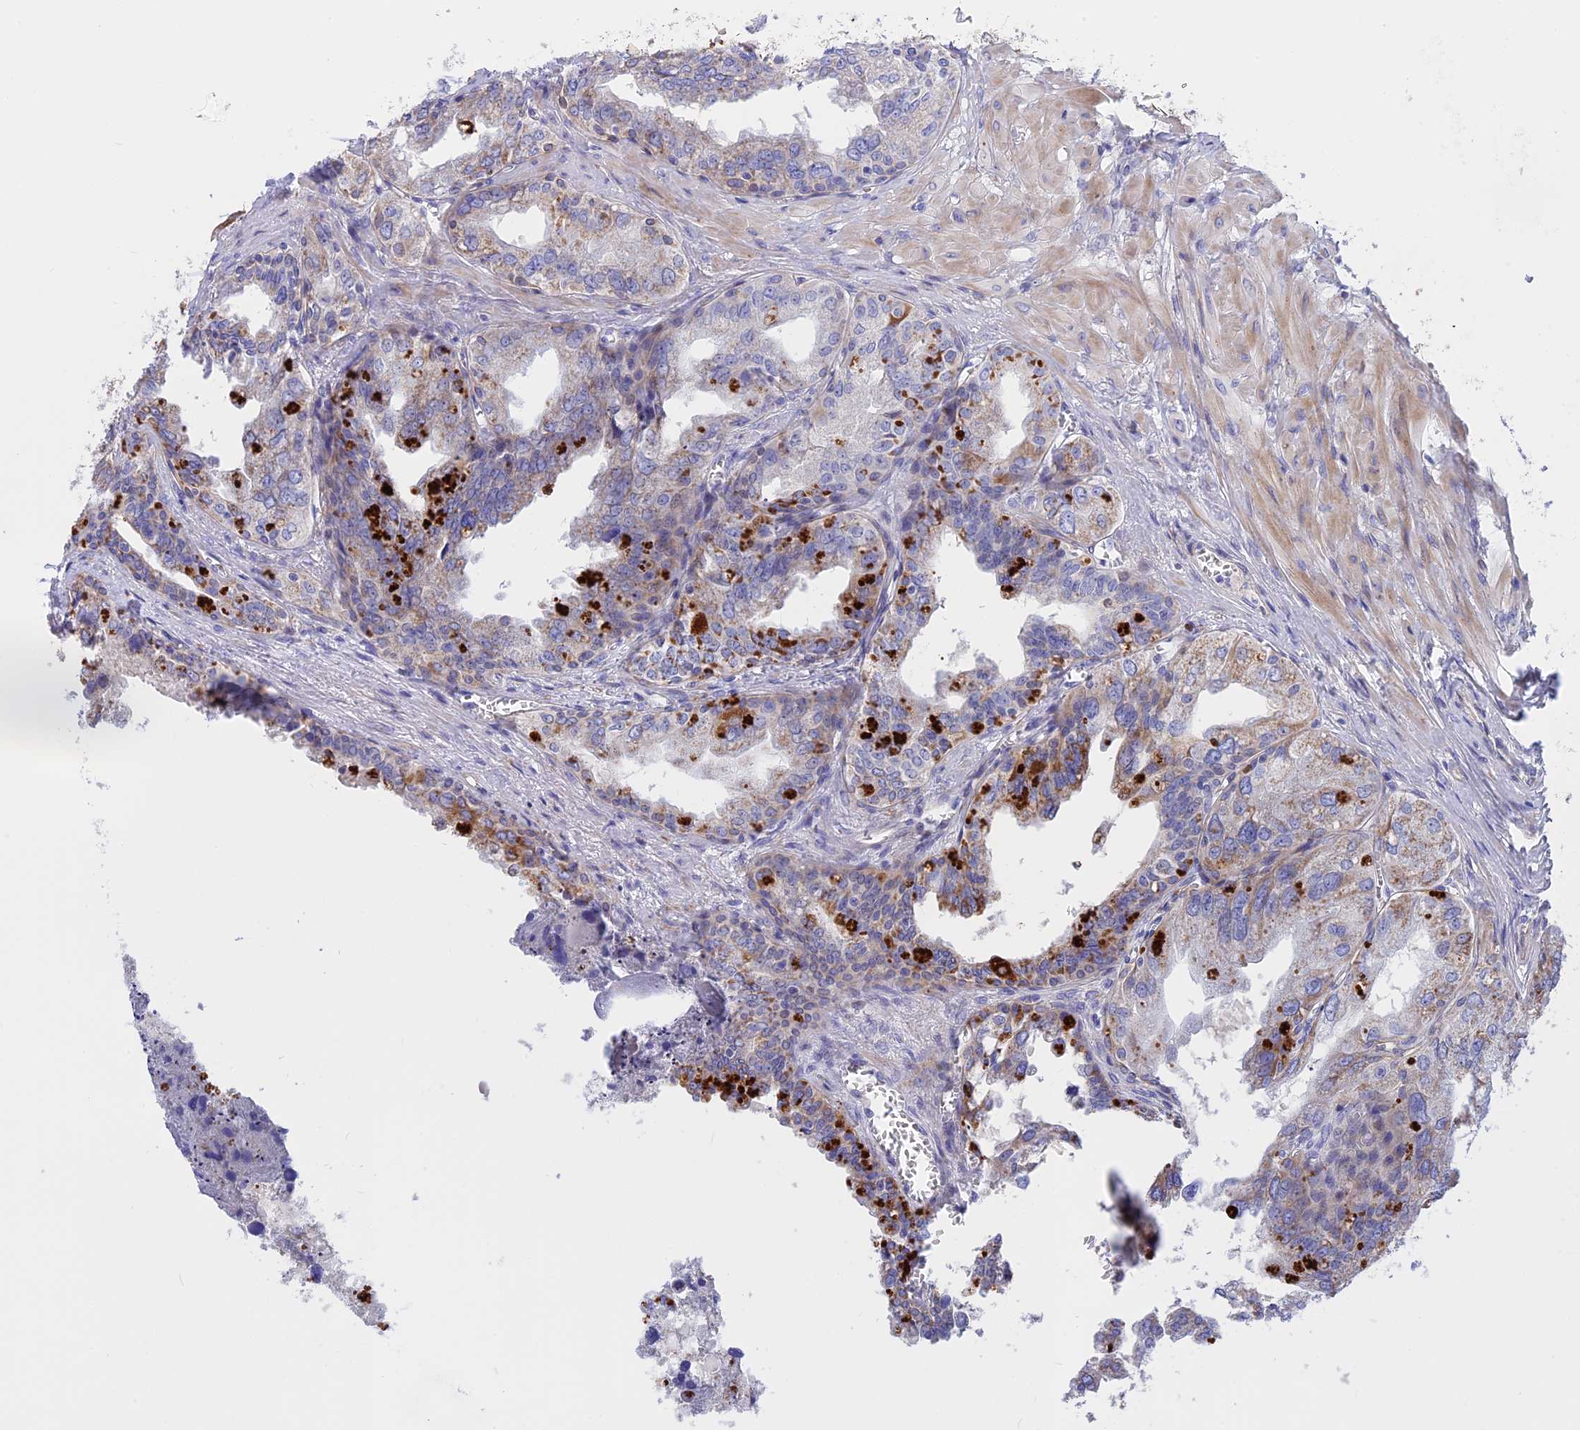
{"staining": {"intensity": "weak", "quantity": "25%-75%", "location": "cytoplasmic/membranous"}, "tissue": "seminal vesicle", "cell_type": "Glandular cells", "image_type": "normal", "snomed": [{"axis": "morphology", "description": "Normal tissue, NOS"}, {"axis": "topography", "description": "Seminal veicle"}], "caption": "A histopathology image showing weak cytoplasmic/membranous positivity in approximately 25%-75% of glandular cells in normal seminal vesicle, as visualized by brown immunohistochemical staining.", "gene": "TMEM138", "patient": {"sex": "male", "age": 67}}